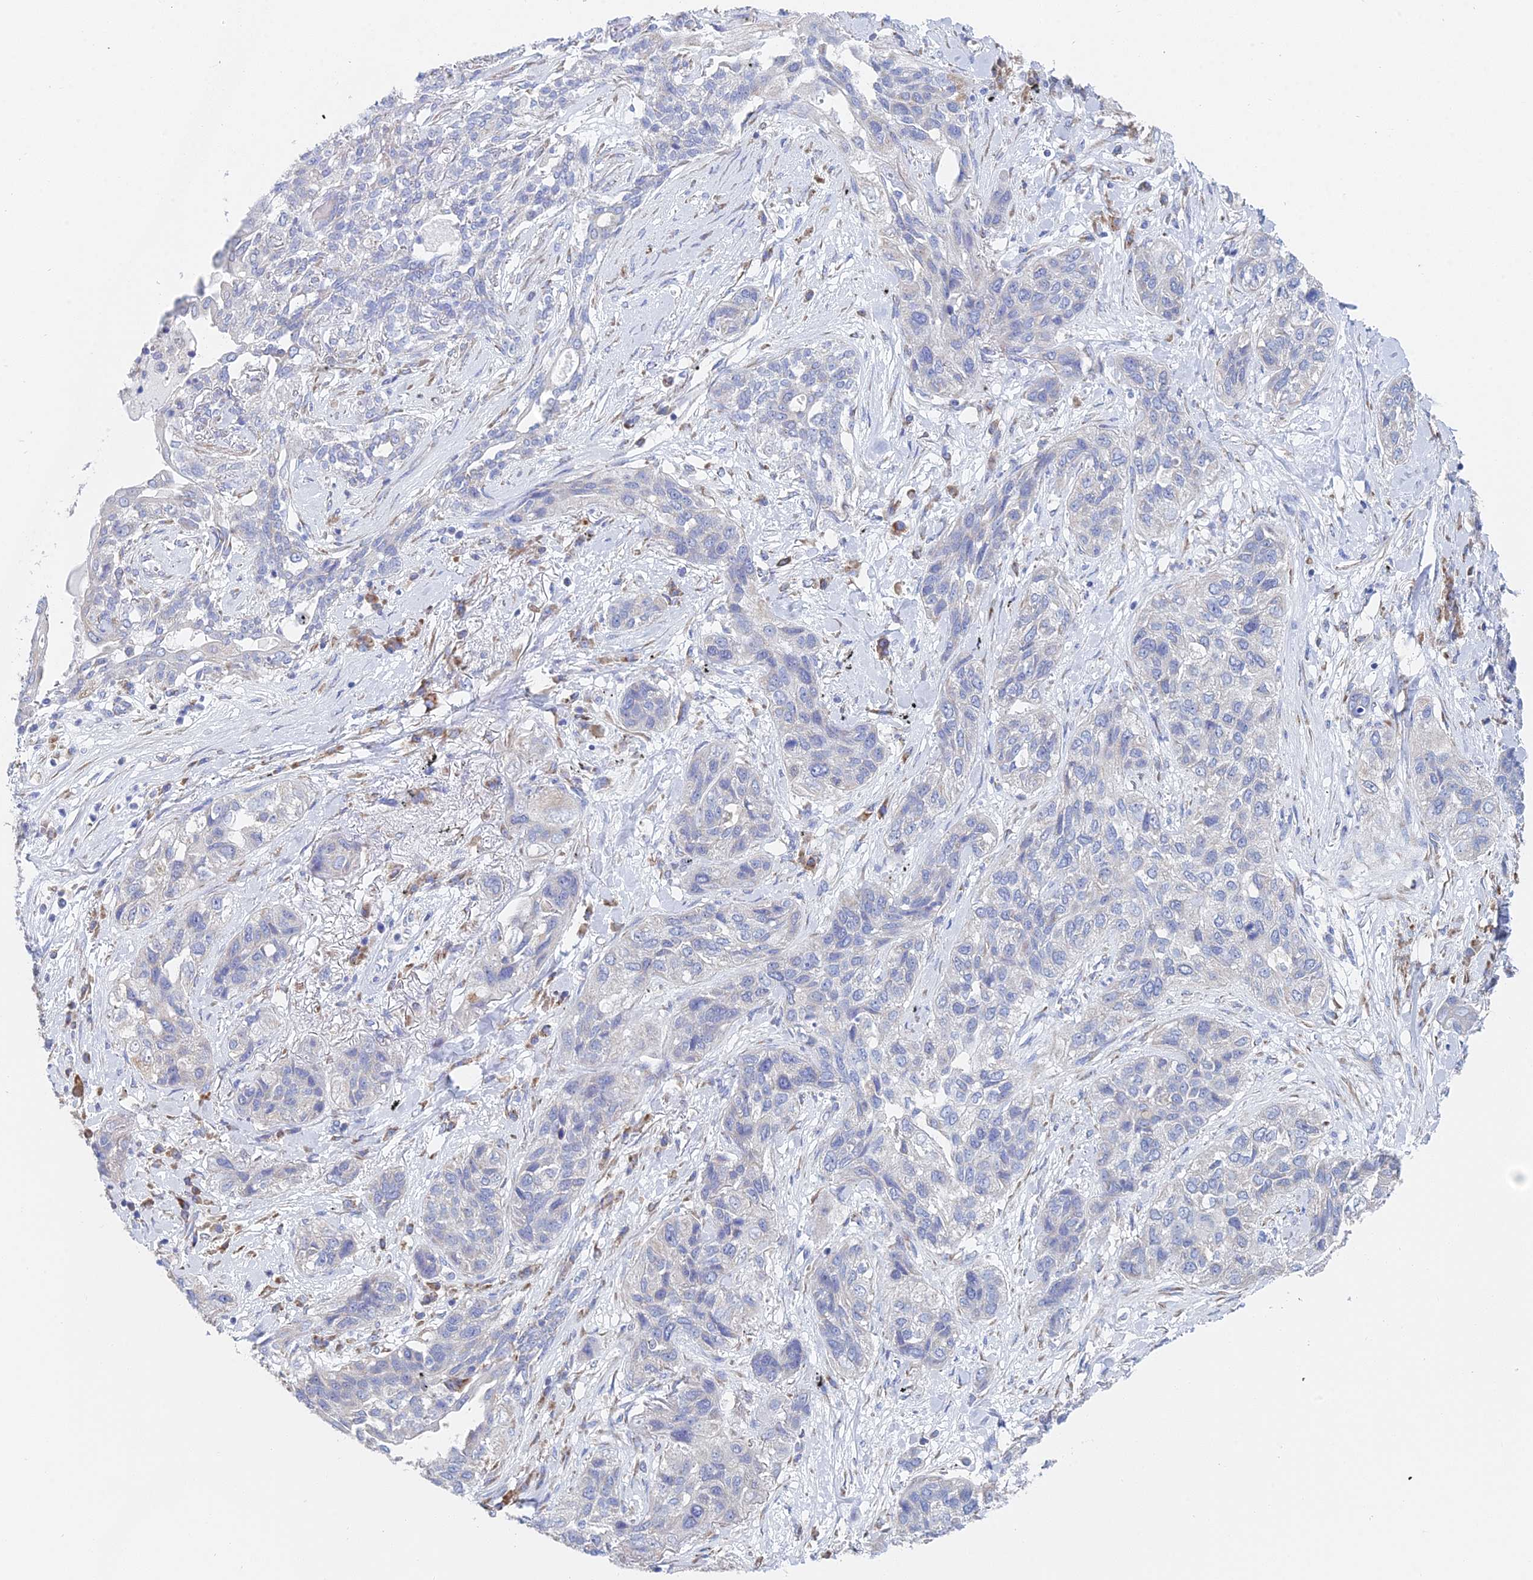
{"staining": {"intensity": "negative", "quantity": "none", "location": "none"}, "tissue": "lung cancer", "cell_type": "Tumor cells", "image_type": "cancer", "snomed": [{"axis": "morphology", "description": "Squamous cell carcinoma, NOS"}, {"axis": "topography", "description": "Lung"}], "caption": "The histopathology image exhibits no significant positivity in tumor cells of squamous cell carcinoma (lung). (Brightfield microscopy of DAB (3,3'-diaminobenzidine) IHC at high magnification).", "gene": "CRACR2B", "patient": {"sex": "female", "age": 70}}